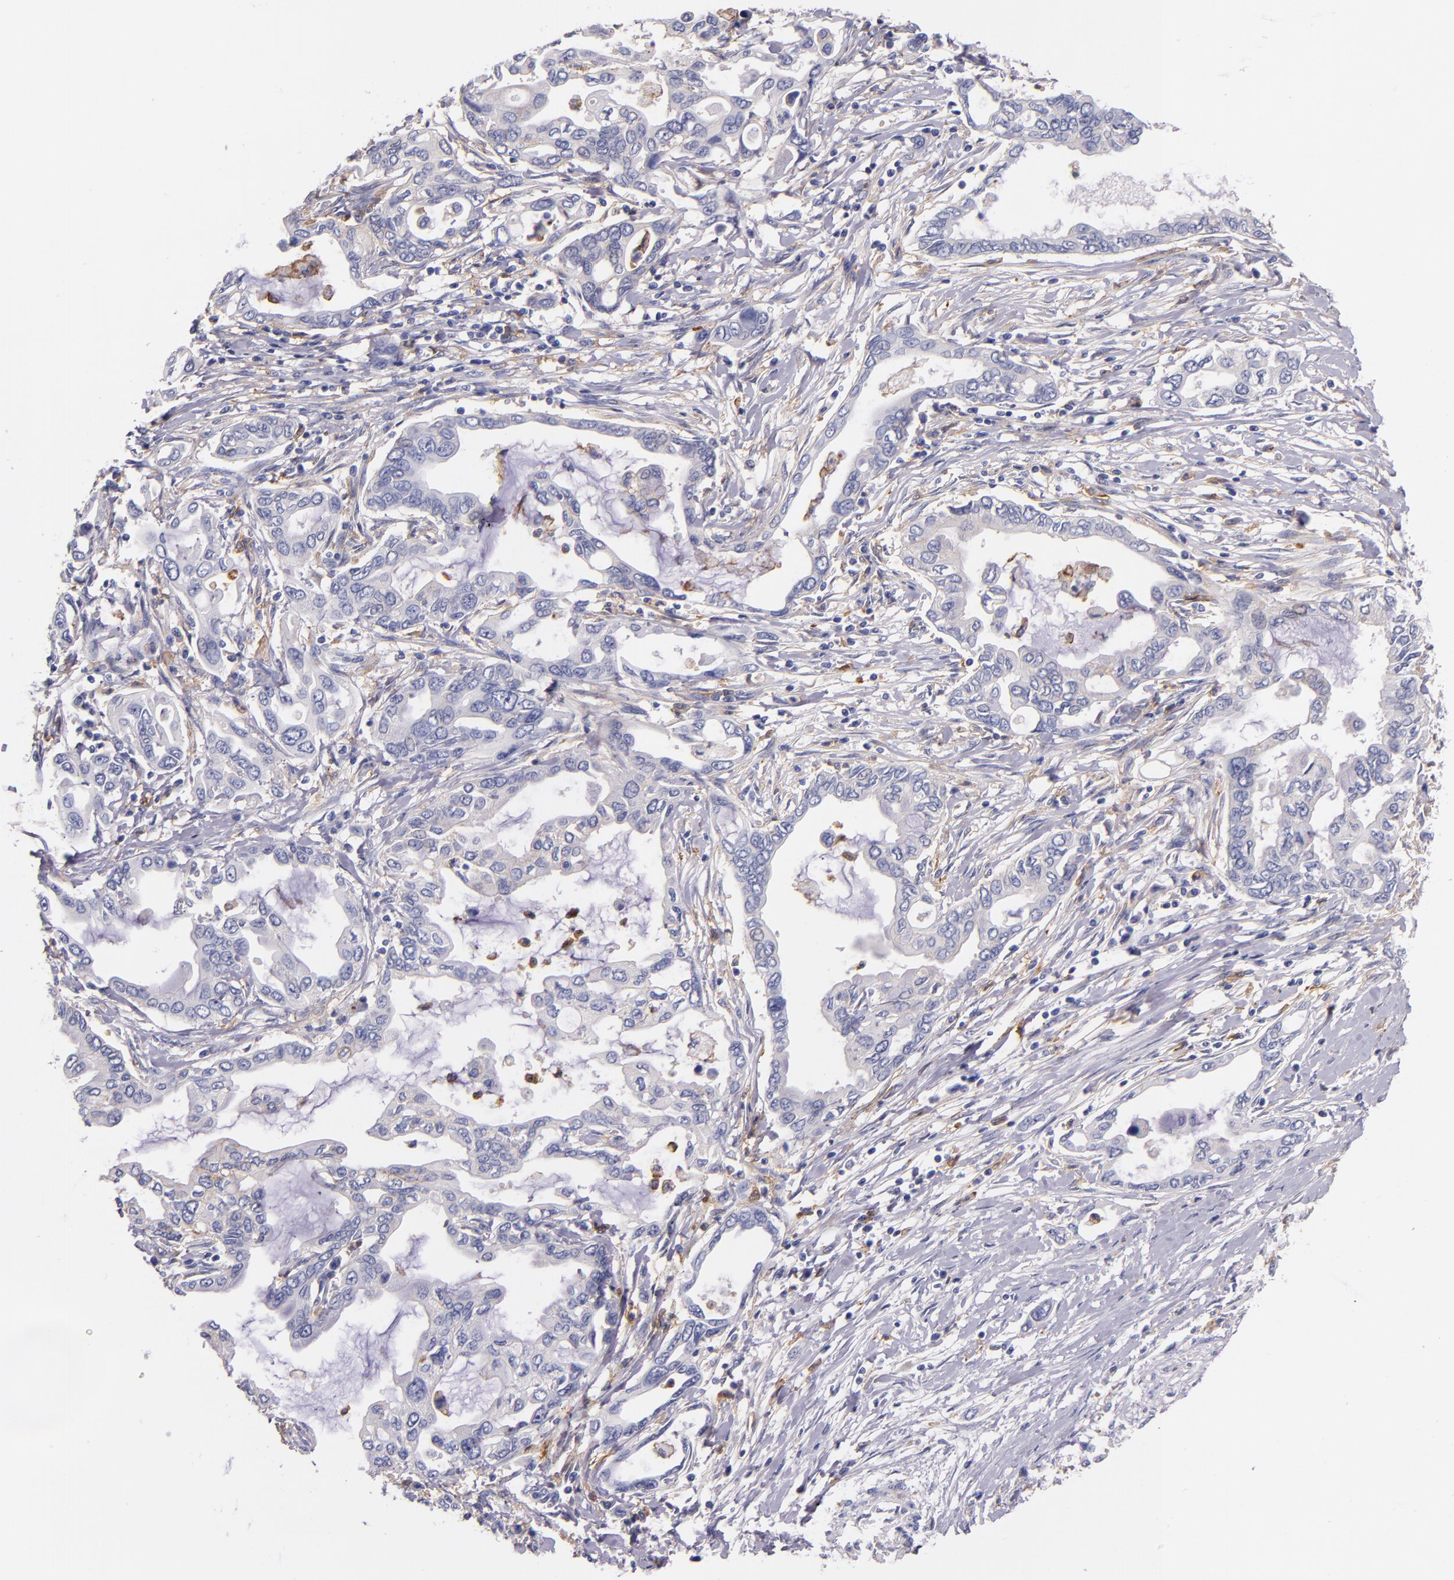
{"staining": {"intensity": "negative", "quantity": "none", "location": "none"}, "tissue": "pancreatic cancer", "cell_type": "Tumor cells", "image_type": "cancer", "snomed": [{"axis": "morphology", "description": "Adenocarcinoma, NOS"}, {"axis": "topography", "description": "Pancreas"}], "caption": "IHC image of neoplastic tissue: pancreatic cancer stained with DAB (3,3'-diaminobenzidine) reveals no significant protein staining in tumor cells.", "gene": "C5AR1", "patient": {"sex": "female", "age": 57}}